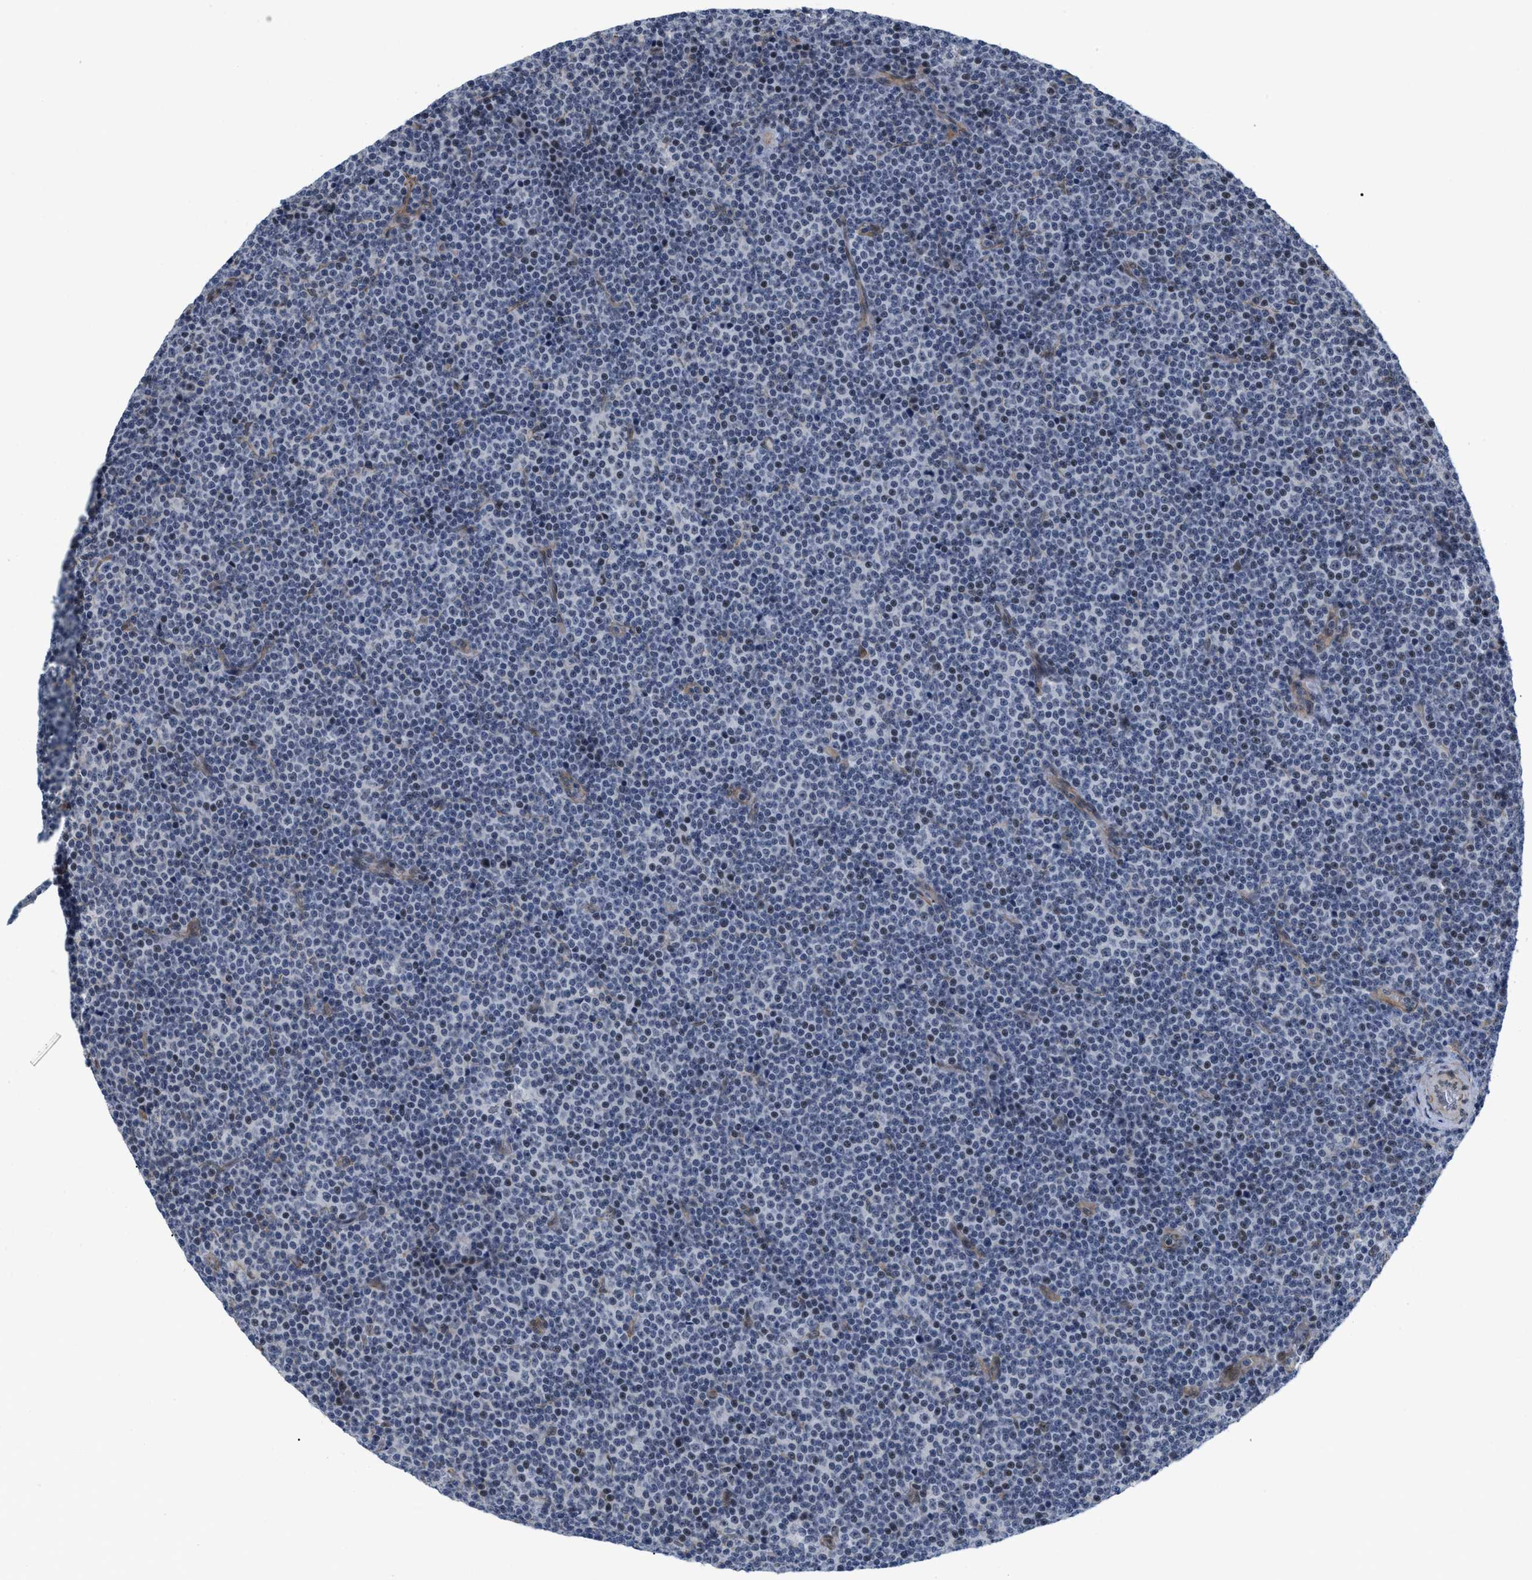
{"staining": {"intensity": "weak", "quantity": "<25%", "location": "nuclear"}, "tissue": "lymphoma", "cell_type": "Tumor cells", "image_type": "cancer", "snomed": [{"axis": "morphology", "description": "Malignant lymphoma, non-Hodgkin's type, Low grade"}, {"axis": "topography", "description": "Lymph node"}], "caption": "This is a micrograph of immunohistochemistry staining of lymphoma, which shows no positivity in tumor cells. (DAB IHC visualized using brightfield microscopy, high magnification).", "gene": "GPRASP2", "patient": {"sex": "female", "age": 67}}